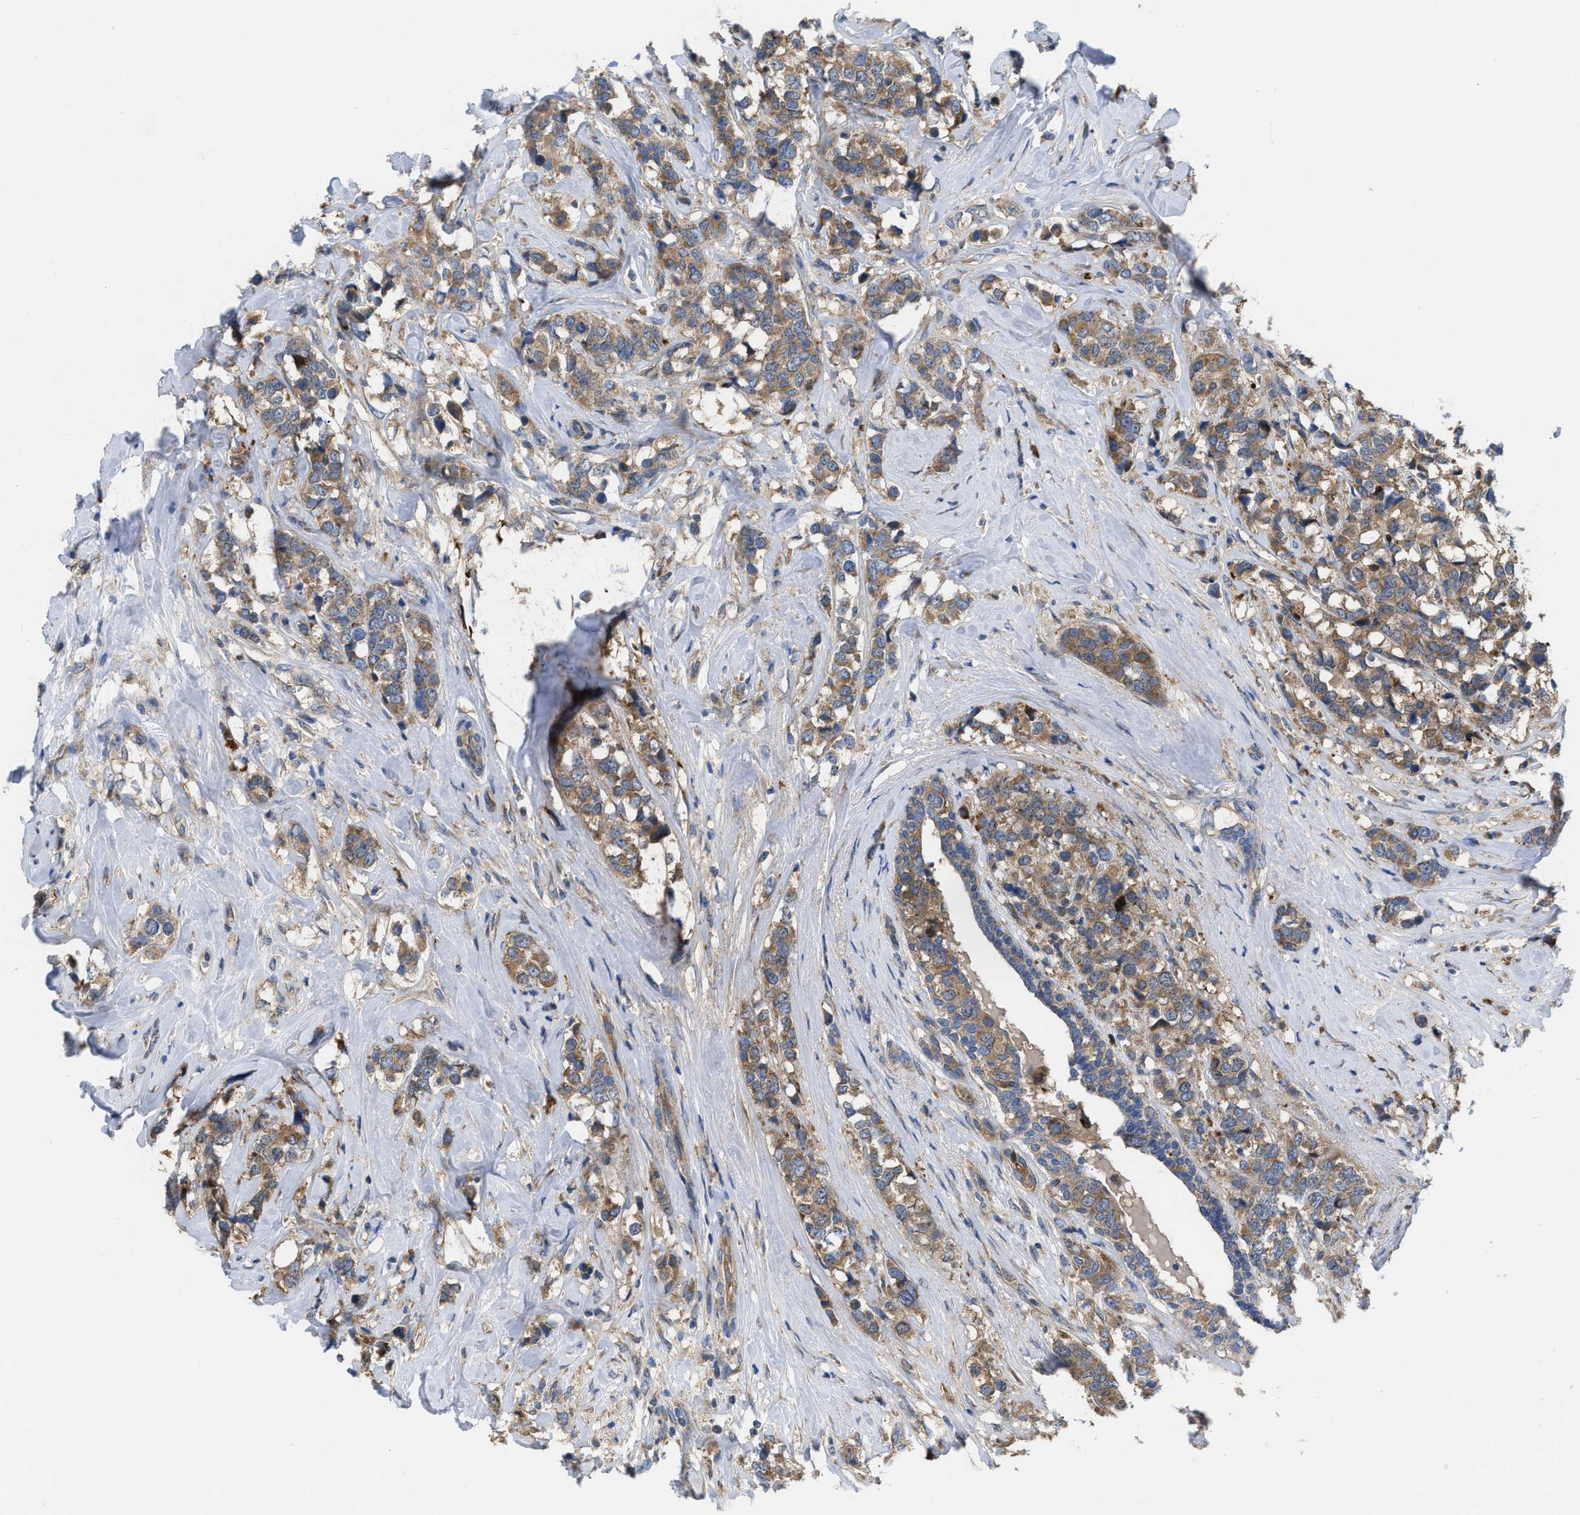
{"staining": {"intensity": "moderate", "quantity": ">75%", "location": "cytoplasmic/membranous"}, "tissue": "breast cancer", "cell_type": "Tumor cells", "image_type": "cancer", "snomed": [{"axis": "morphology", "description": "Lobular carcinoma"}, {"axis": "topography", "description": "Breast"}], "caption": "IHC staining of breast cancer (lobular carcinoma), which shows medium levels of moderate cytoplasmic/membranous staining in about >75% of tumor cells indicating moderate cytoplasmic/membranous protein expression. The staining was performed using DAB (brown) for protein detection and nuclei were counterstained in hematoxylin (blue).", "gene": "TMEM131", "patient": {"sex": "female", "age": 59}}